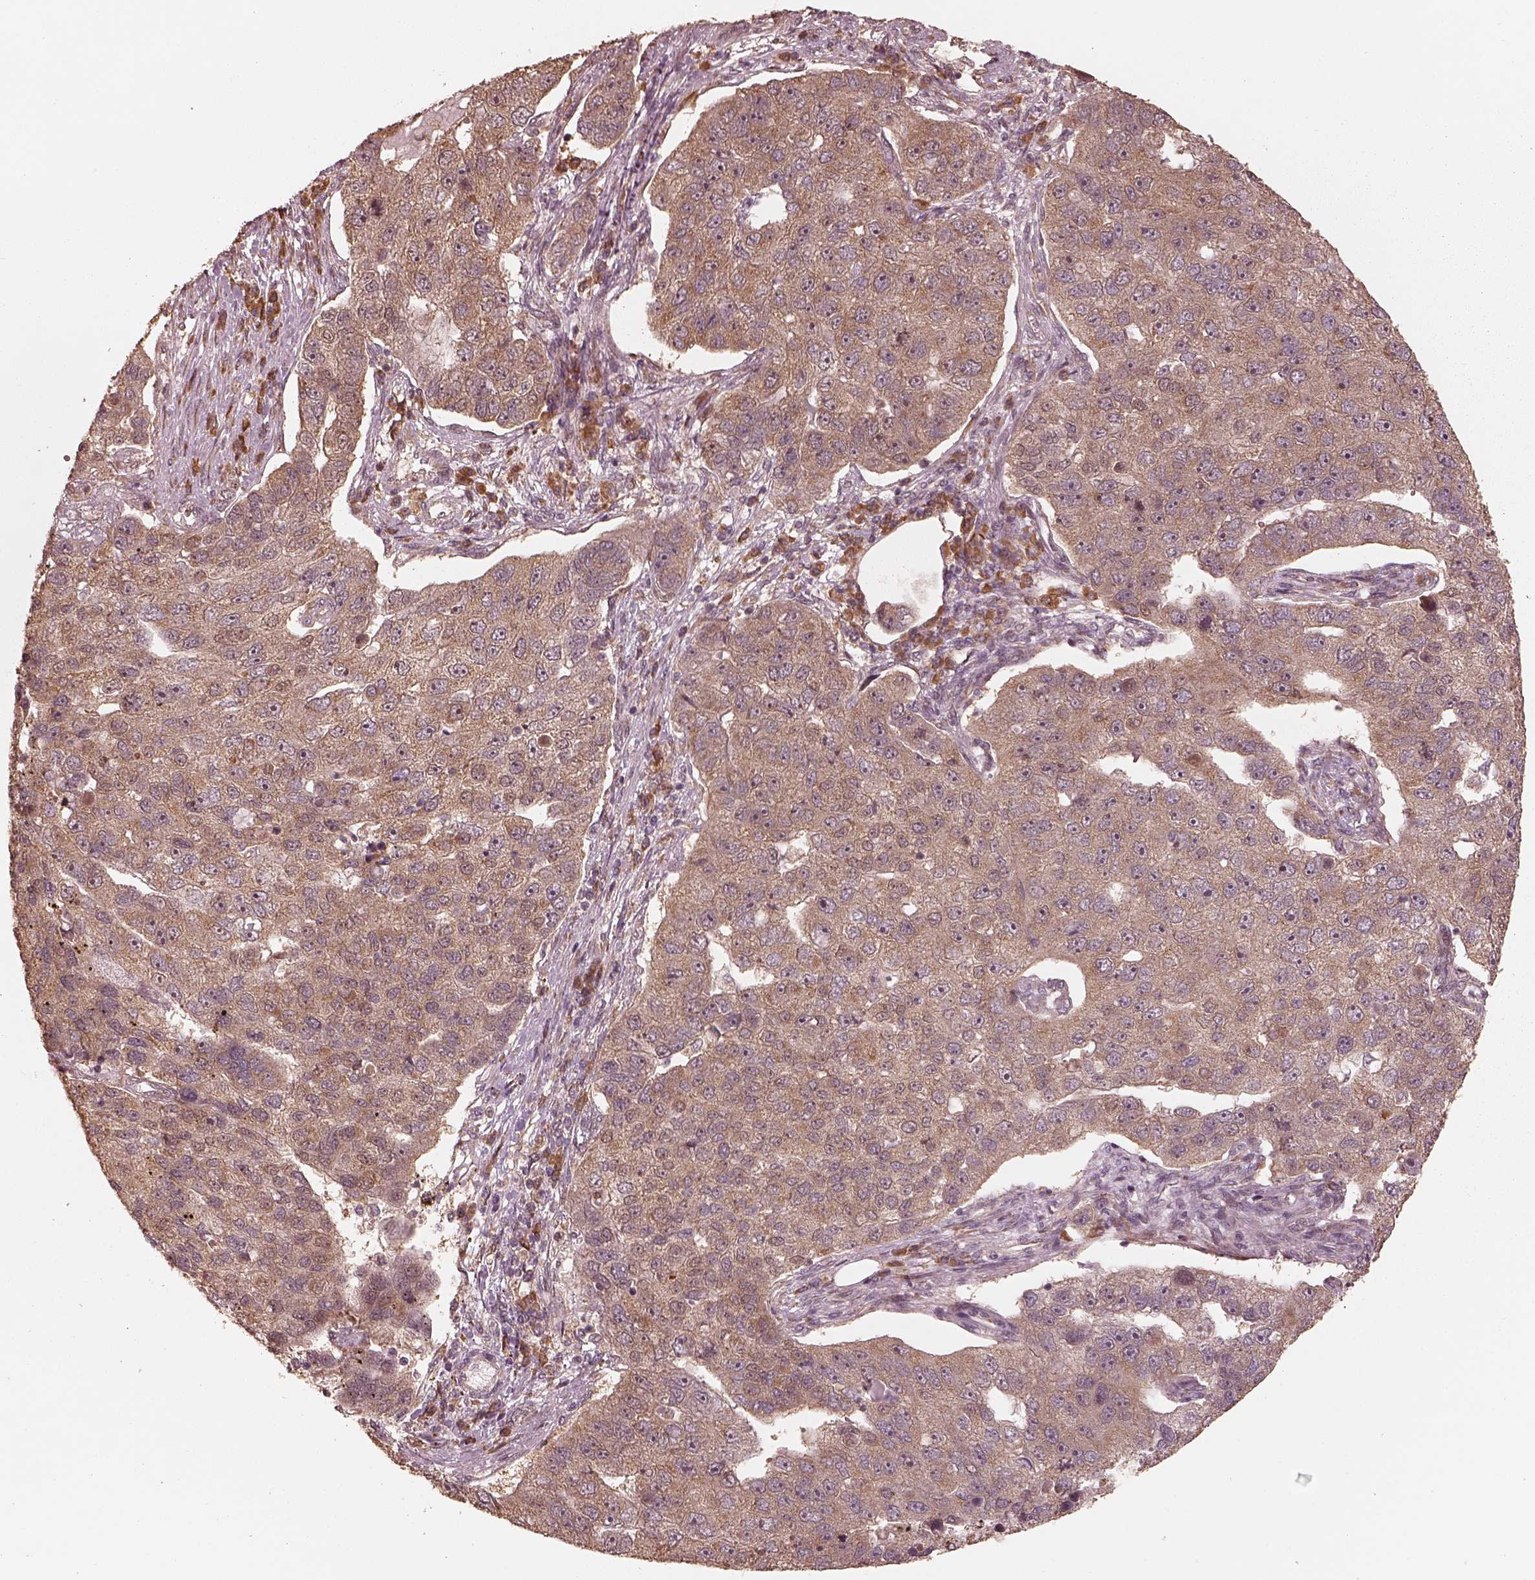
{"staining": {"intensity": "moderate", "quantity": ">75%", "location": "cytoplasmic/membranous"}, "tissue": "pancreatic cancer", "cell_type": "Tumor cells", "image_type": "cancer", "snomed": [{"axis": "morphology", "description": "Adenocarcinoma, NOS"}, {"axis": "topography", "description": "Pancreas"}], "caption": "High-power microscopy captured an immunohistochemistry (IHC) micrograph of pancreatic cancer (adenocarcinoma), revealing moderate cytoplasmic/membranous expression in about >75% of tumor cells.", "gene": "DNAJC25", "patient": {"sex": "female", "age": 61}}